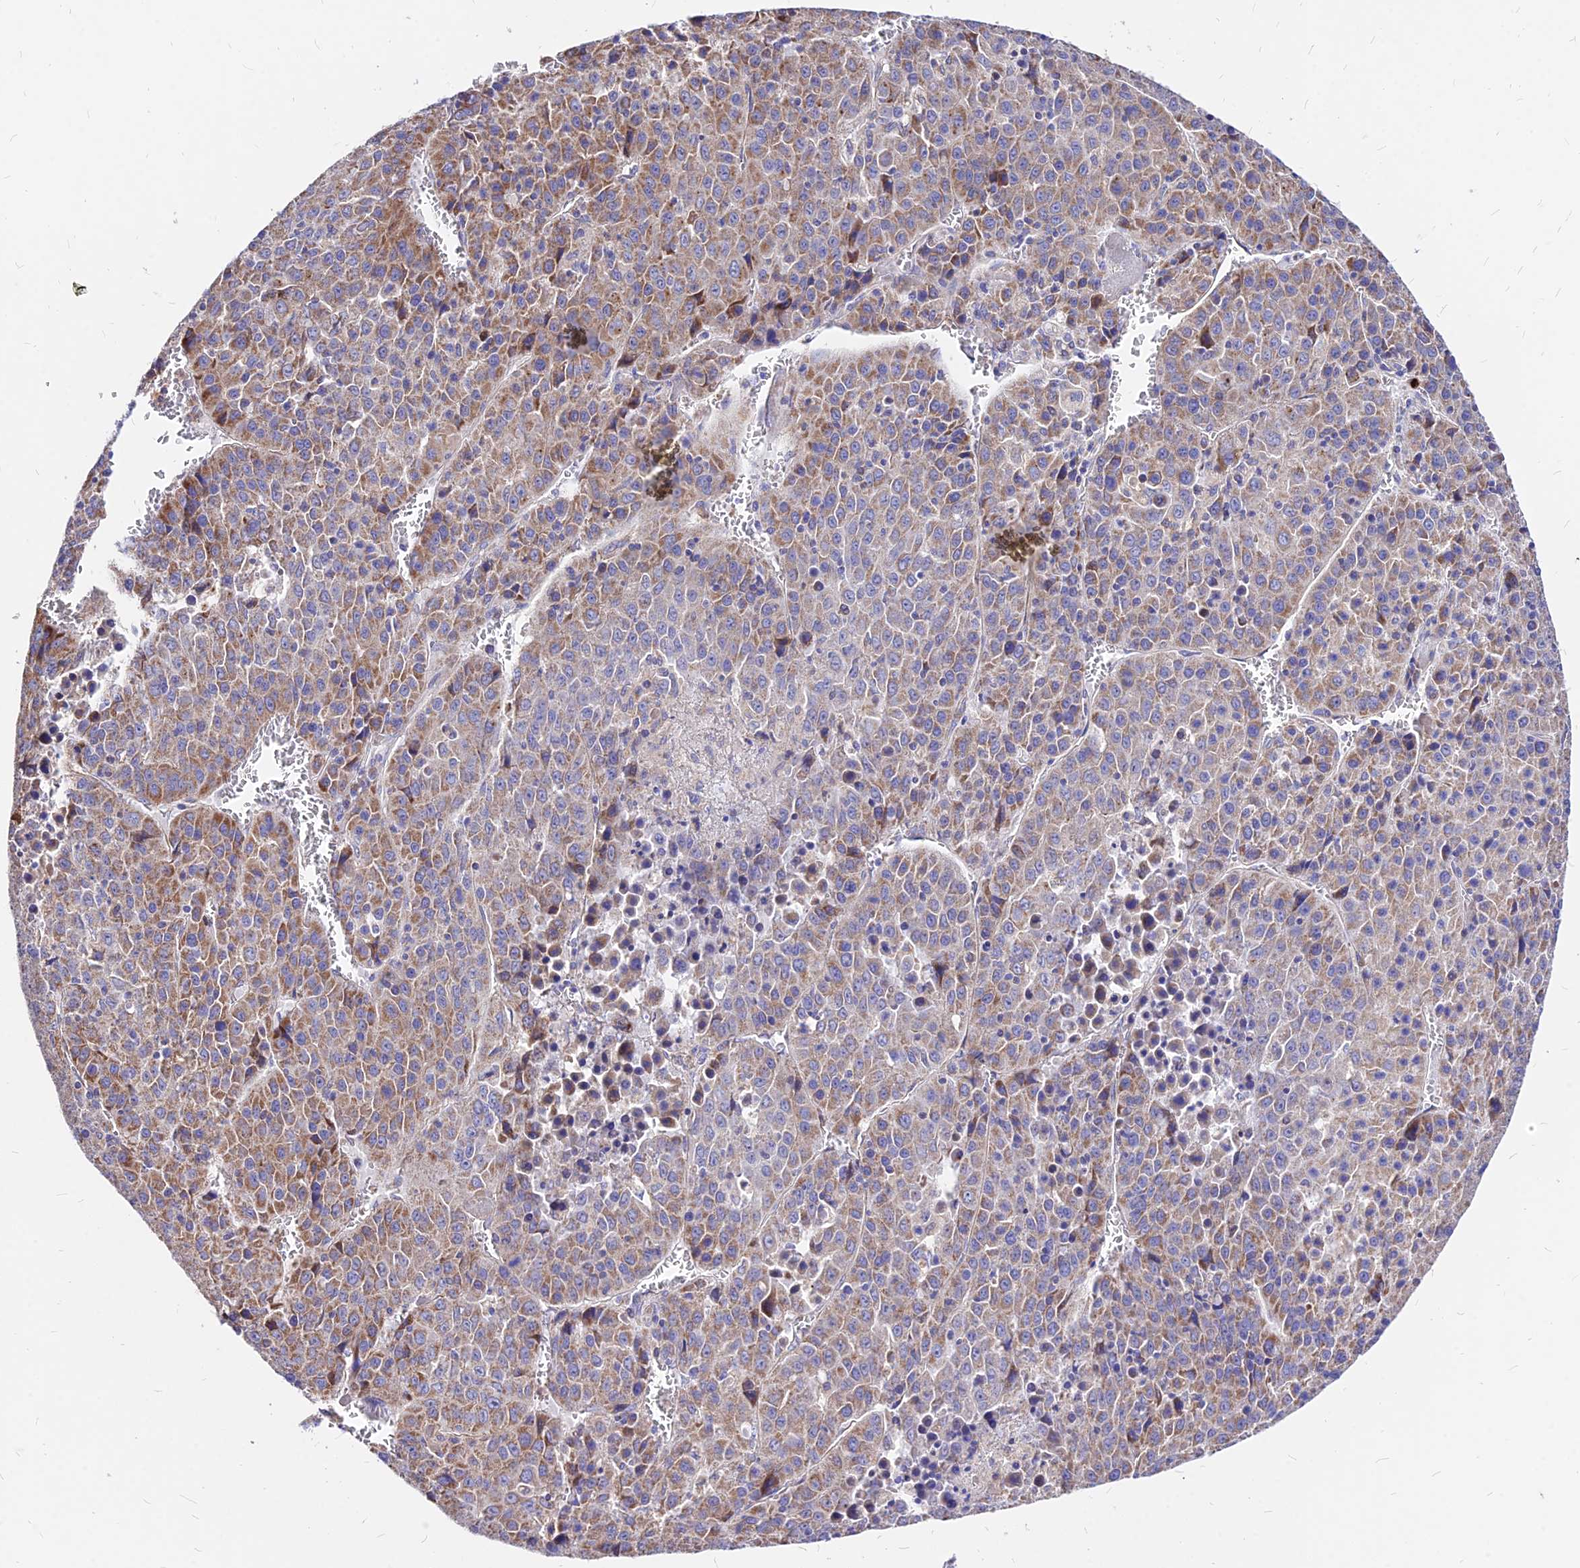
{"staining": {"intensity": "moderate", "quantity": ">75%", "location": "cytoplasmic/membranous"}, "tissue": "liver cancer", "cell_type": "Tumor cells", "image_type": "cancer", "snomed": [{"axis": "morphology", "description": "Carcinoma, Hepatocellular, NOS"}, {"axis": "topography", "description": "Liver"}], "caption": "Brown immunohistochemical staining in human liver hepatocellular carcinoma displays moderate cytoplasmic/membranous positivity in approximately >75% of tumor cells.", "gene": "MRPL3", "patient": {"sex": "female", "age": 53}}